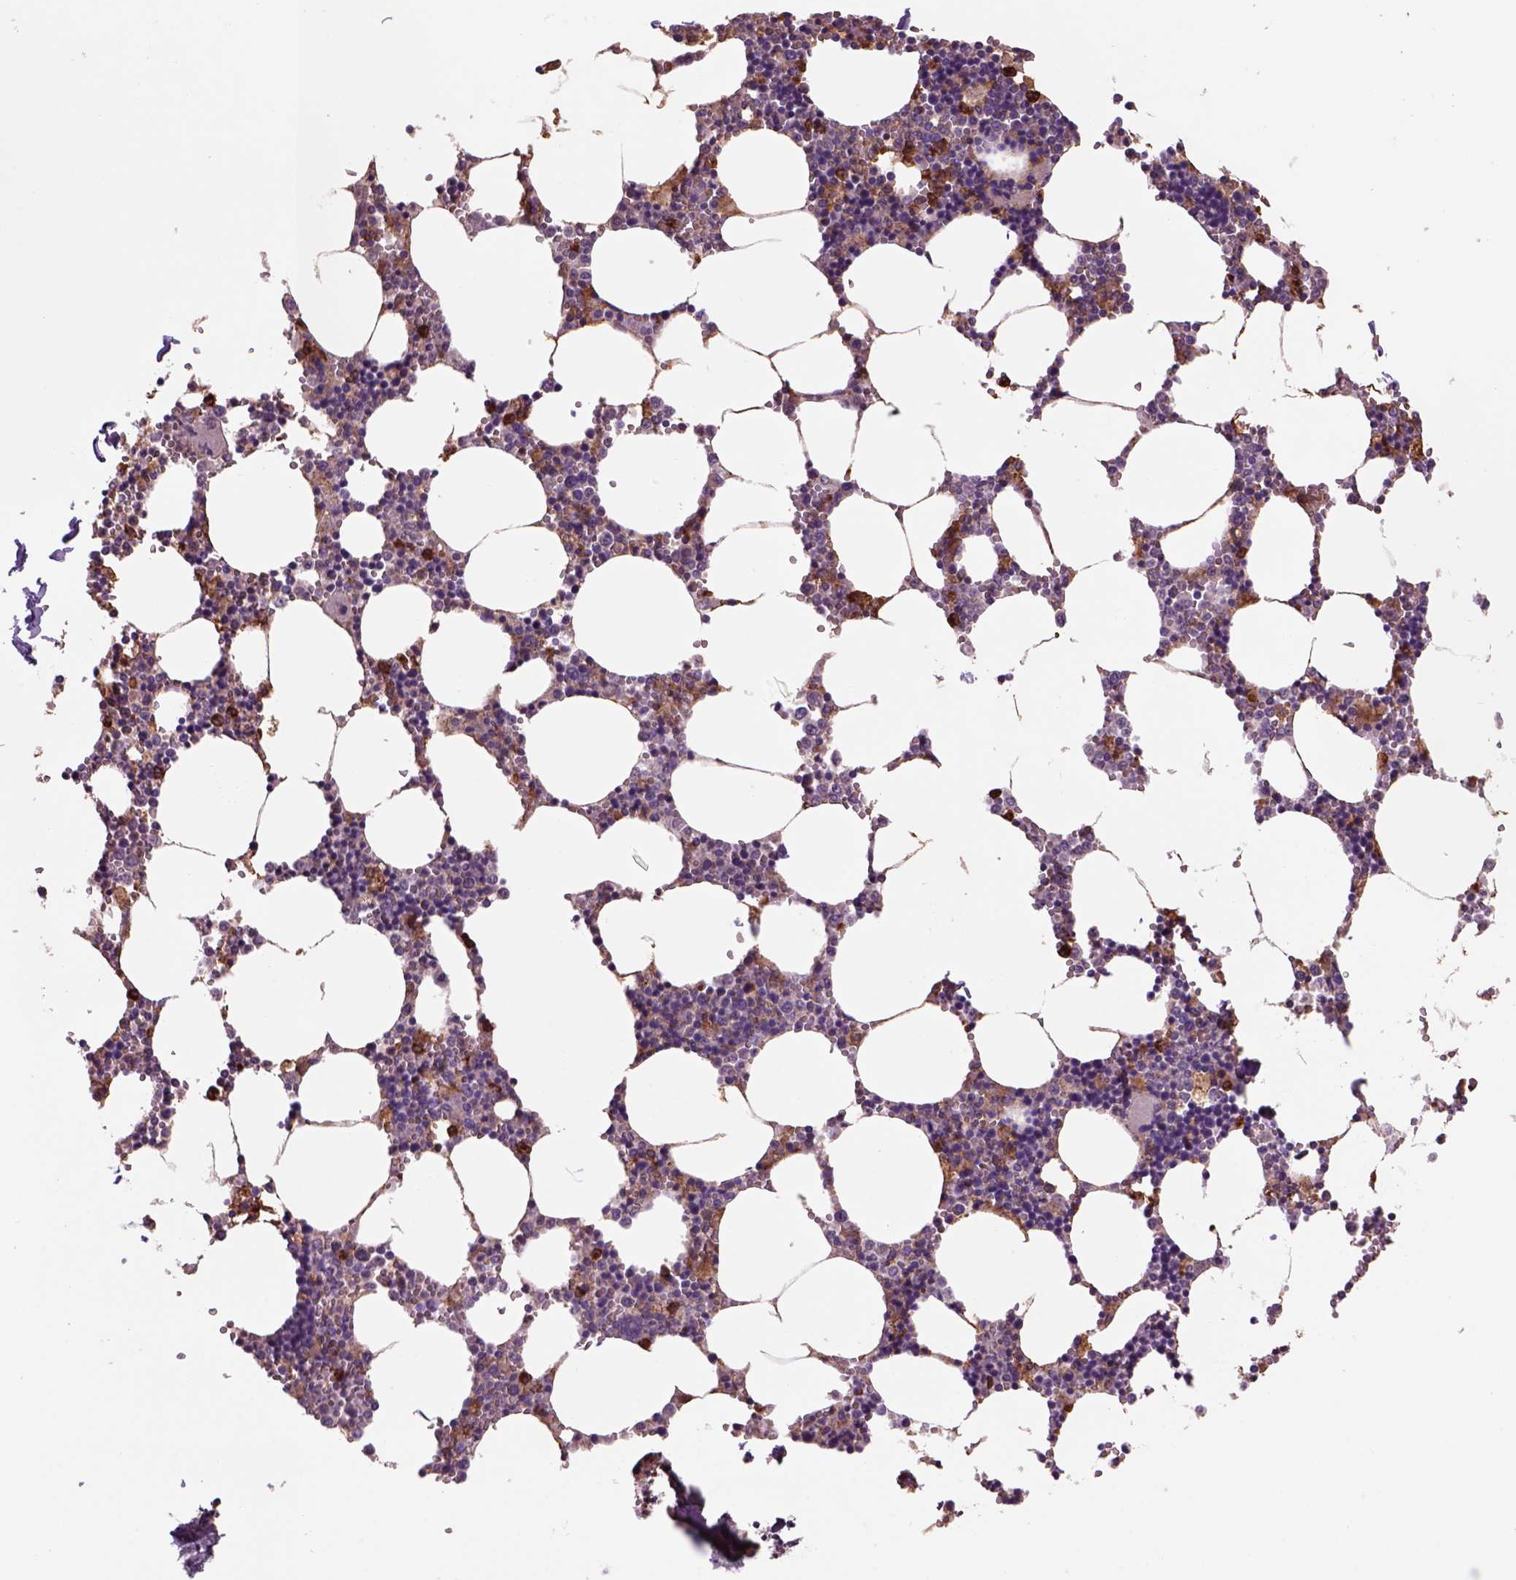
{"staining": {"intensity": "strong", "quantity": "<25%", "location": "cytoplasmic/membranous"}, "tissue": "bone marrow", "cell_type": "Hematopoietic cells", "image_type": "normal", "snomed": [{"axis": "morphology", "description": "Normal tissue, NOS"}, {"axis": "topography", "description": "Bone marrow"}], "caption": "Benign bone marrow exhibits strong cytoplasmic/membranous staining in about <25% of hematopoietic cells, visualized by immunohistochemistry. Immunohistochemistry (ihc) stains the protein of interest in brown and the nuclei are stained blue.", "gene": "CD14", "patient": {"sex": "male", "age": 54}}